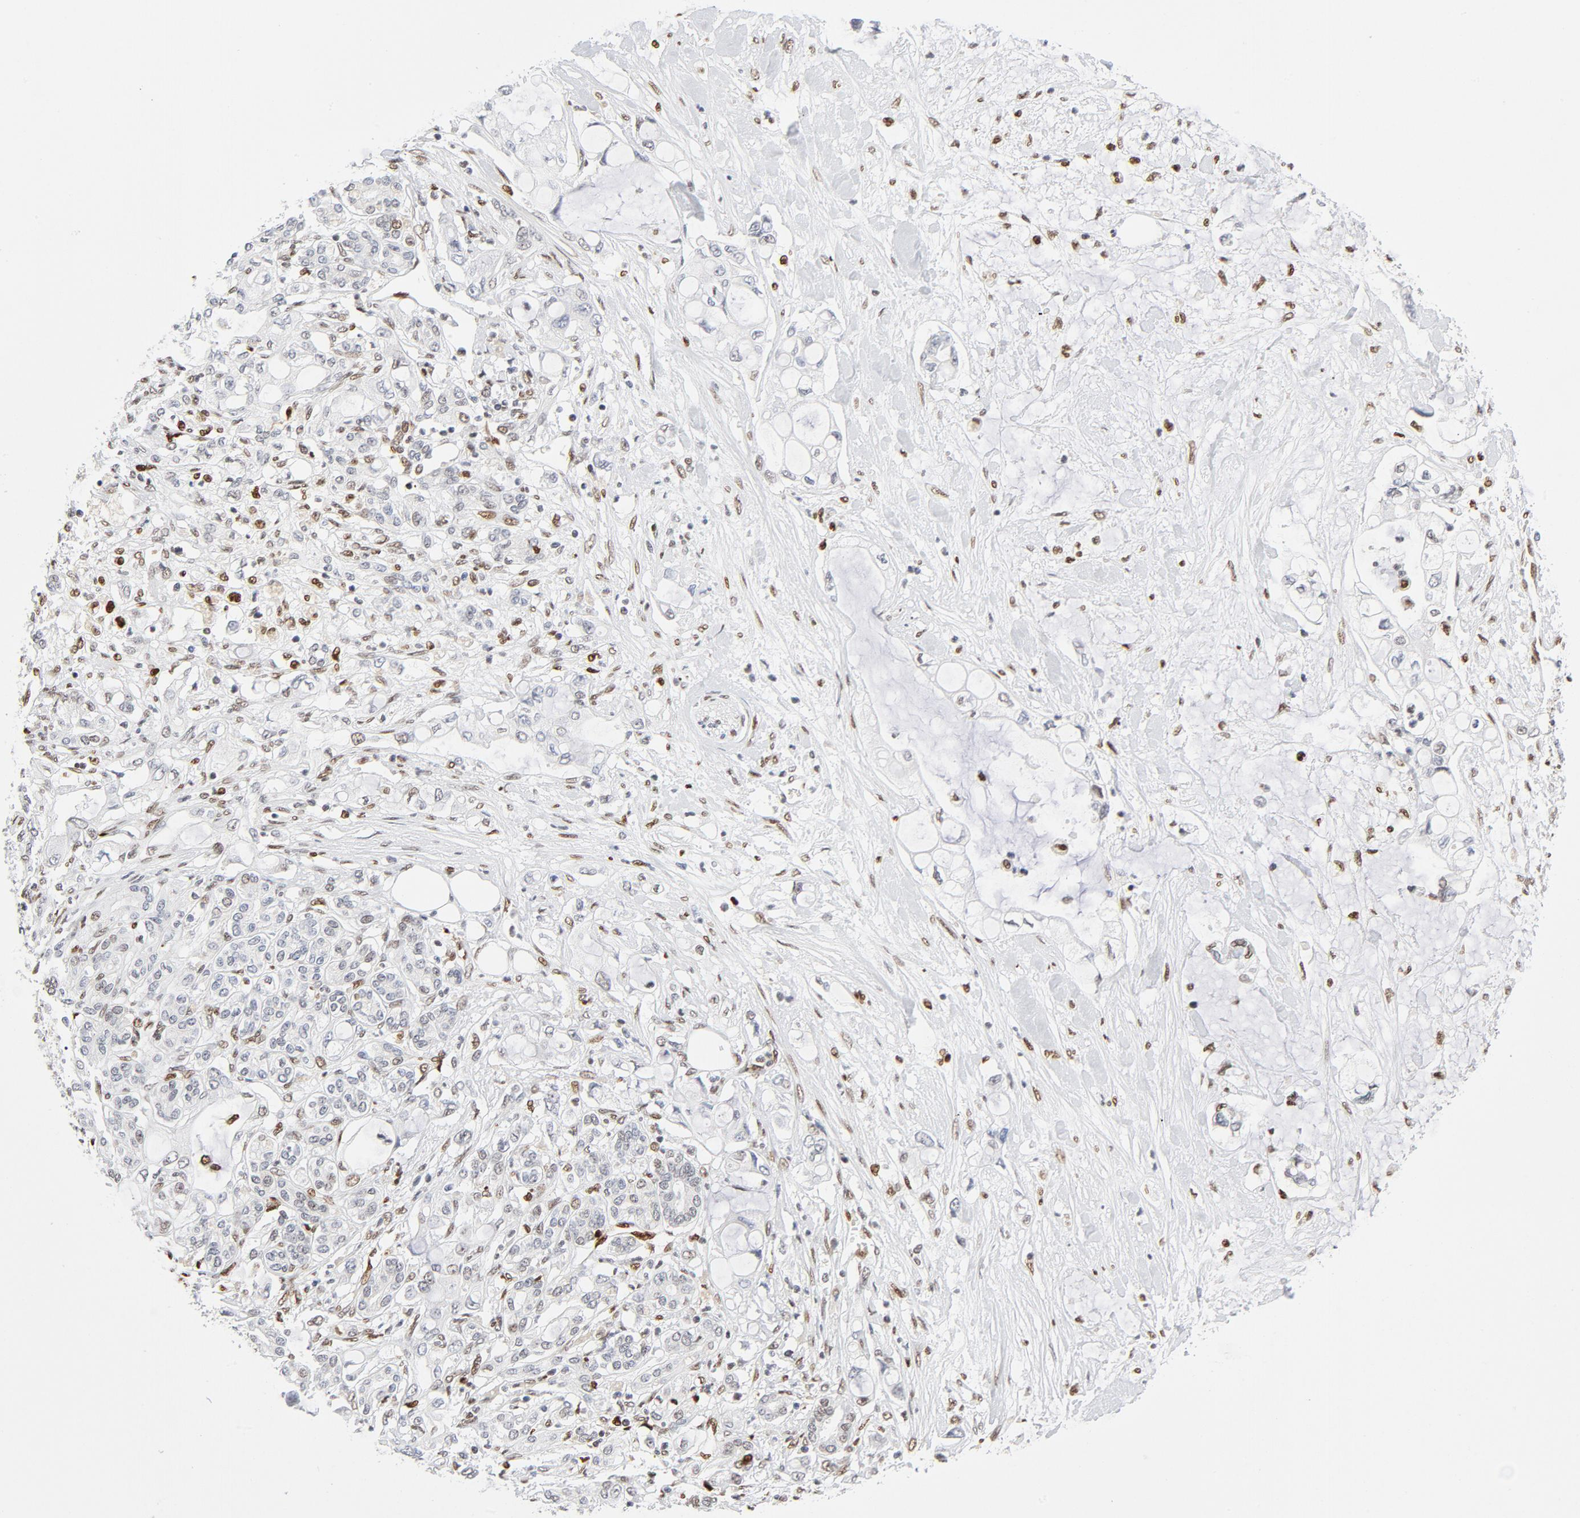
{"staining": {"intensity": "negative", "quantity": "none", "location": "none"}, "tissue": "pancreatic cancer", "cell_type": "Tumor cells", "image_type": "cancer", "snomed": [{"axis": "morphology", "description": "Adenocarcinoma, NOS"}, {"axis": "topography", "description": "Pancreas"}], "caption": "Immunohistochemistry histopathology image of neoplastic tissue: human pancreatic cancer stained with DAB exhibits no significant protein positivity in tumor cells. Brightfield microscopy of immunohistochemistry stained with DAB (brown) and hematoxylin (blue), captured at high magnification.", "gene": "MEF2A", "patient": {"sex": "female", "age": 70}}